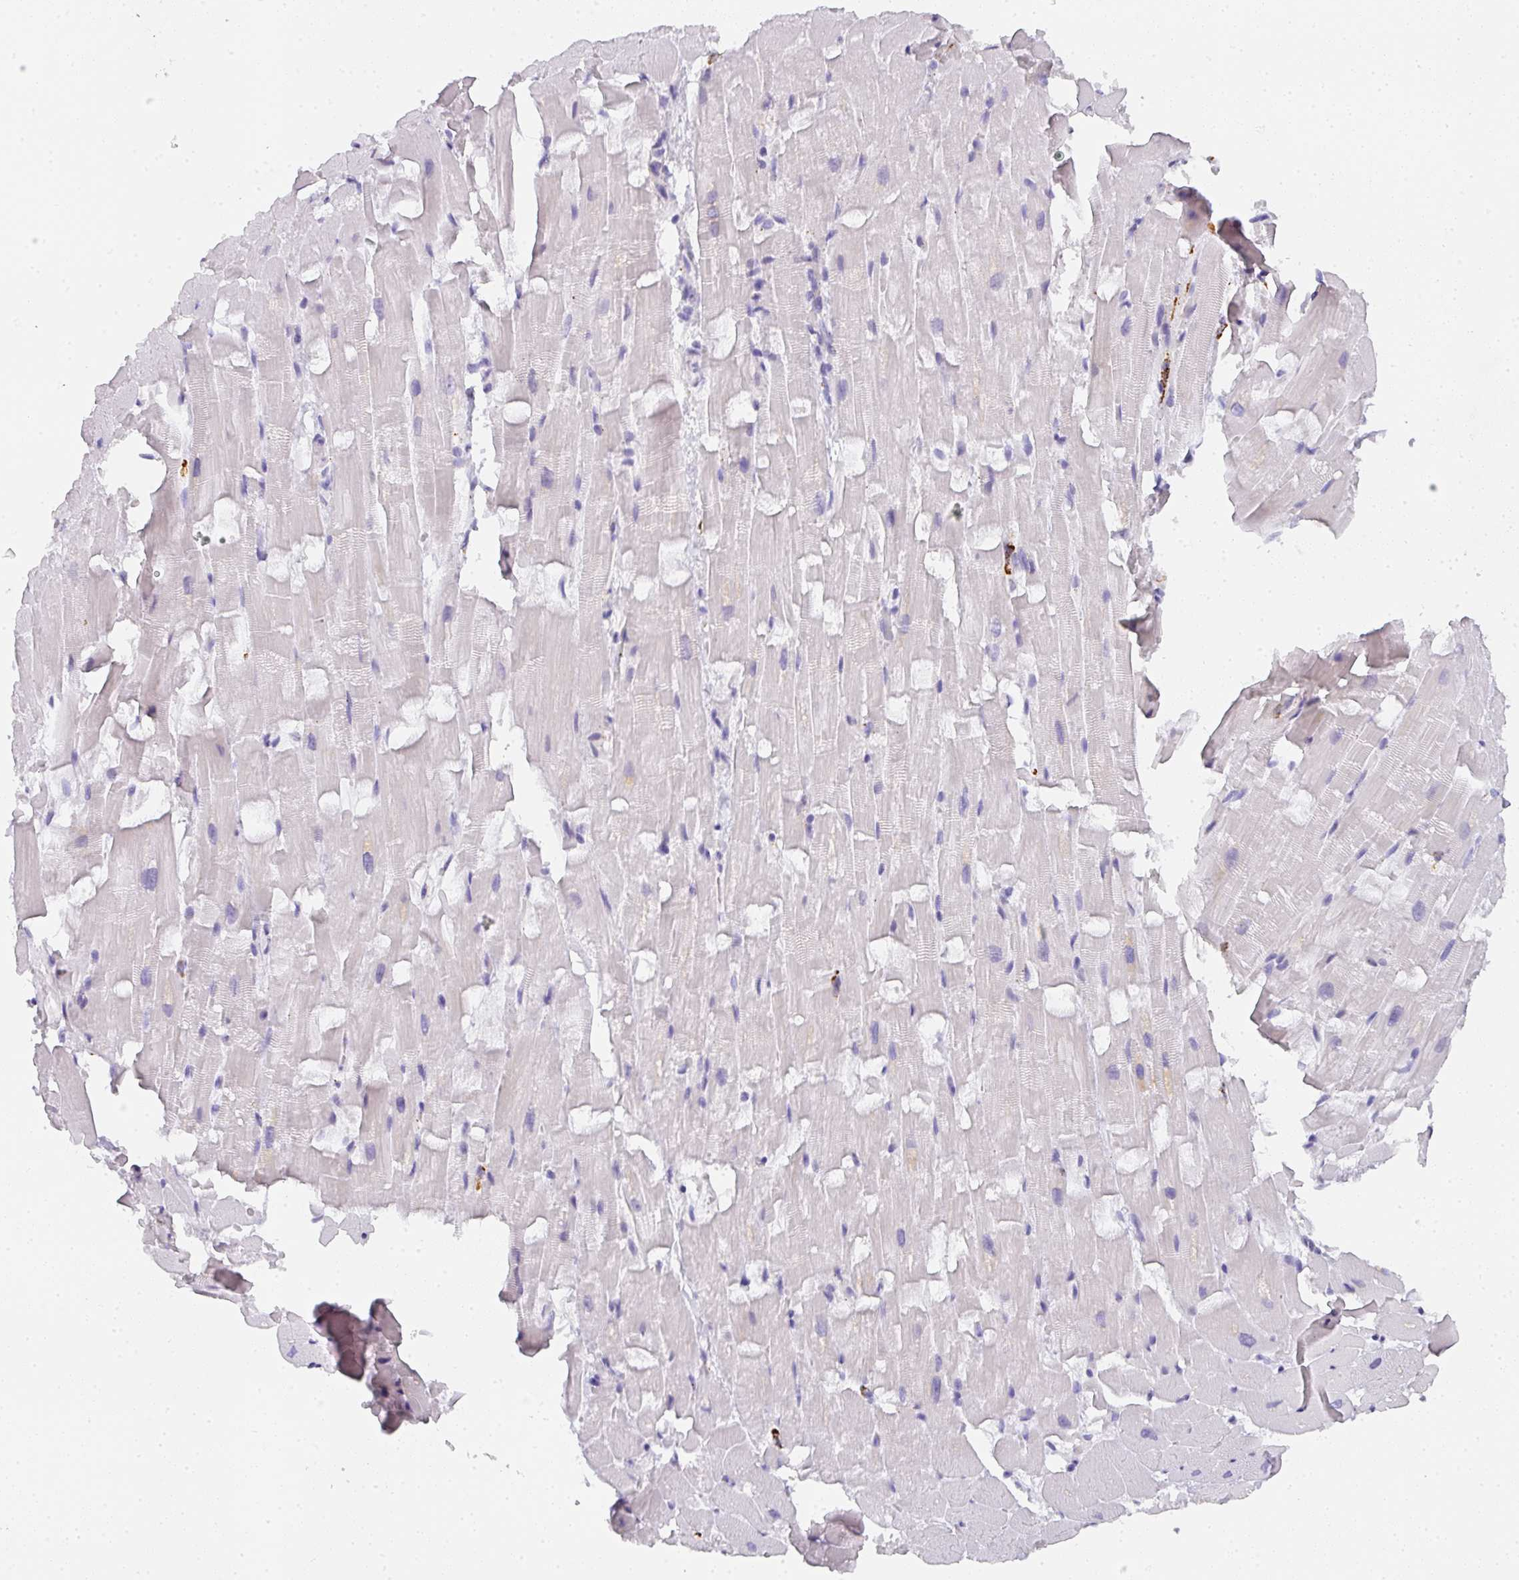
{"staining": {"intensity": "negative", "quantity": "none", "location": "none"}, "tissue": "heart muscle", "cell_type": "Cardiomyocytes", "image_type": "normal", "snomed": [{"axis": "morphology", "description": "Normal tissue, NOS"}, {"axis": "topography", "description": "Heart"}], "caption": "Heart muscle stained for a protein using immunohistochemistry (IHC) reveals no expression cardiomyocytes.", "gene": "MMACHC", "patient": {"sex": "male", "age": 37}}